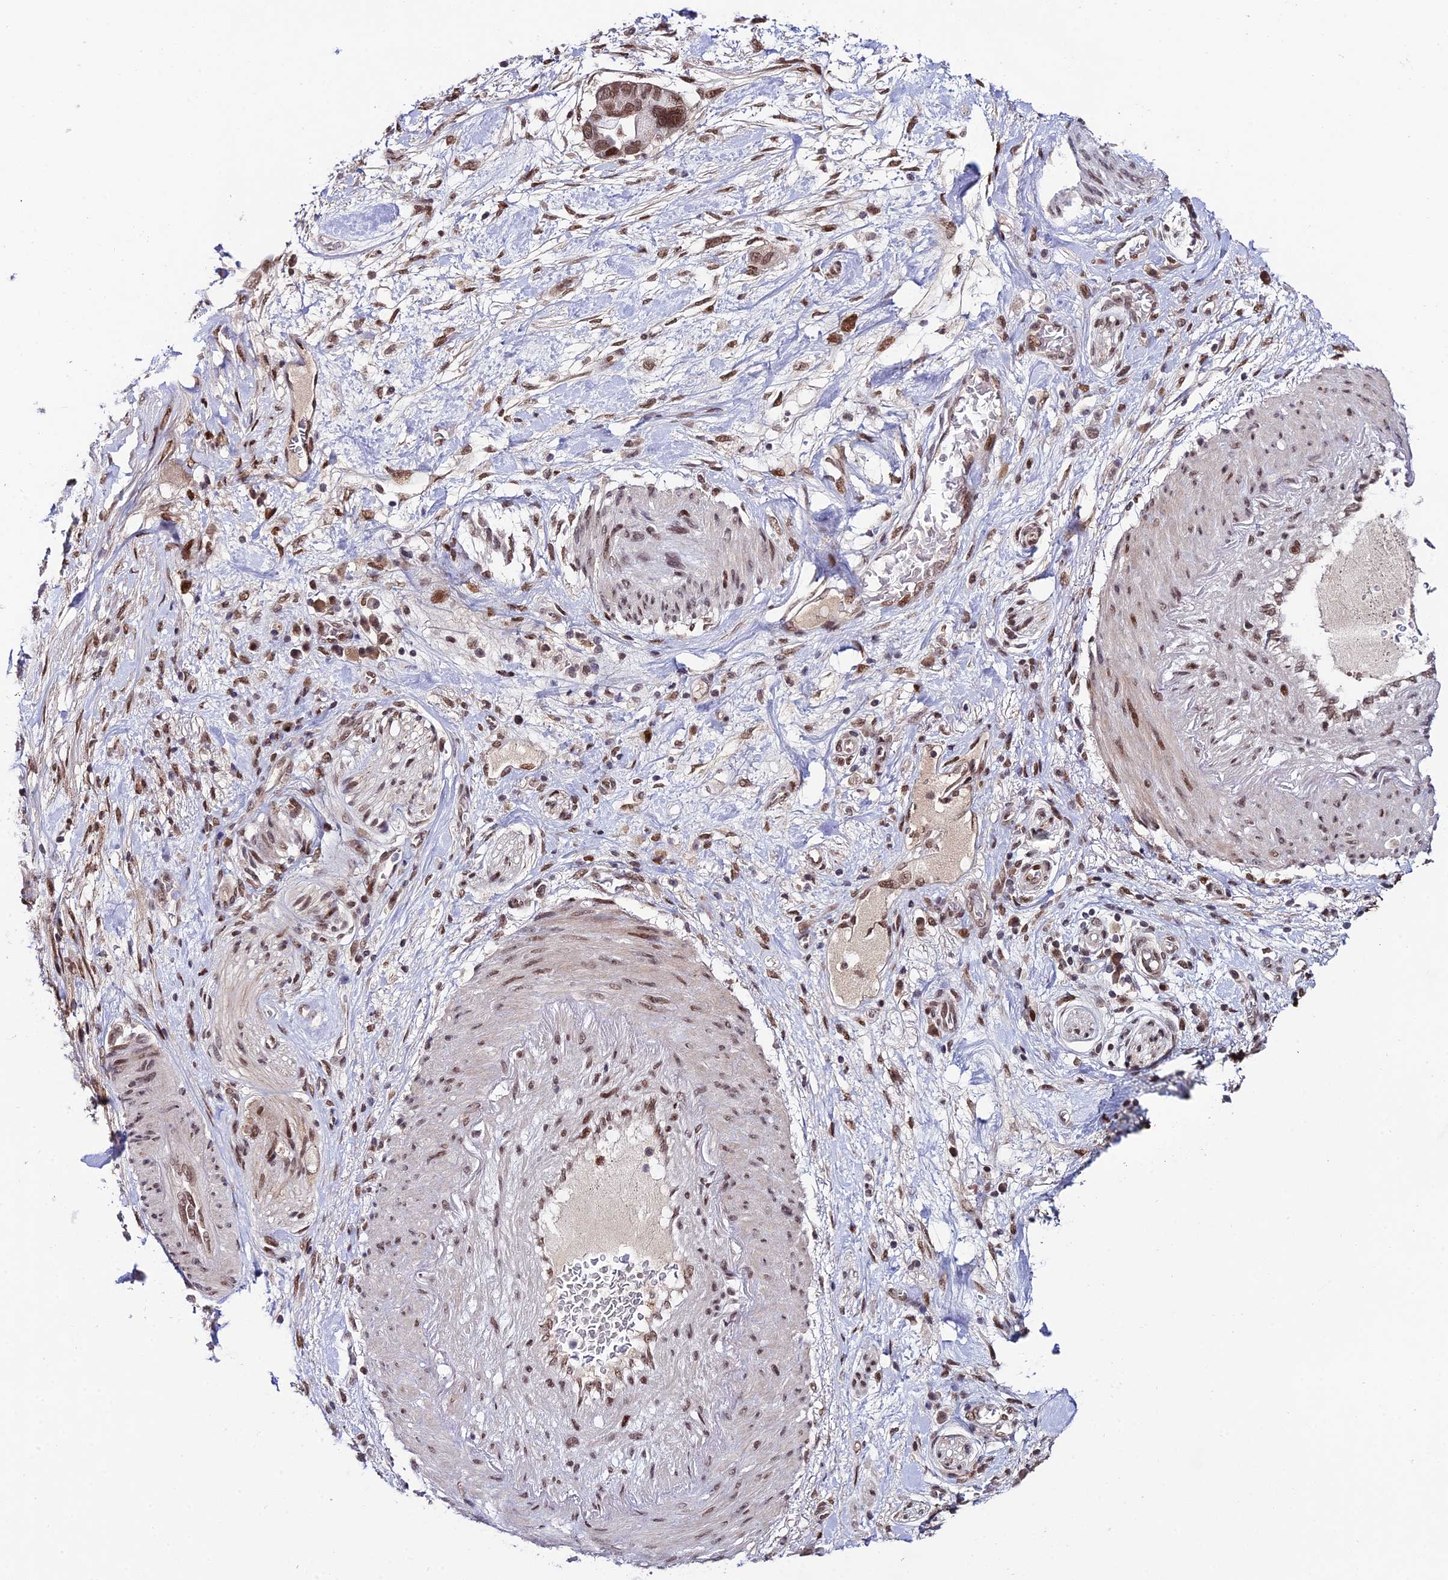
{"staining": {"intensity": "moderate", "quantity": ">75%", "location": "nuclear"}, "tissue": "pancreatic cancer", "cell_type": "Tumor cells", "image_type": "cancer", "snomed": [{"axis": "morphology", "description": "Adenocarcinoma, NOS"}, {"axis": "topography", "description": "Pancreas"}], "caption": "Adenocarcinoma (pancreatic) stained with DAB (3,3'-diaminobenzidine) immunohistochemistry reveals medium levels of moderate nuclear expression in approximately >75% of tumor cells.", "gene": "SYT15", "patient": {"sex": "male", "age": 68}}